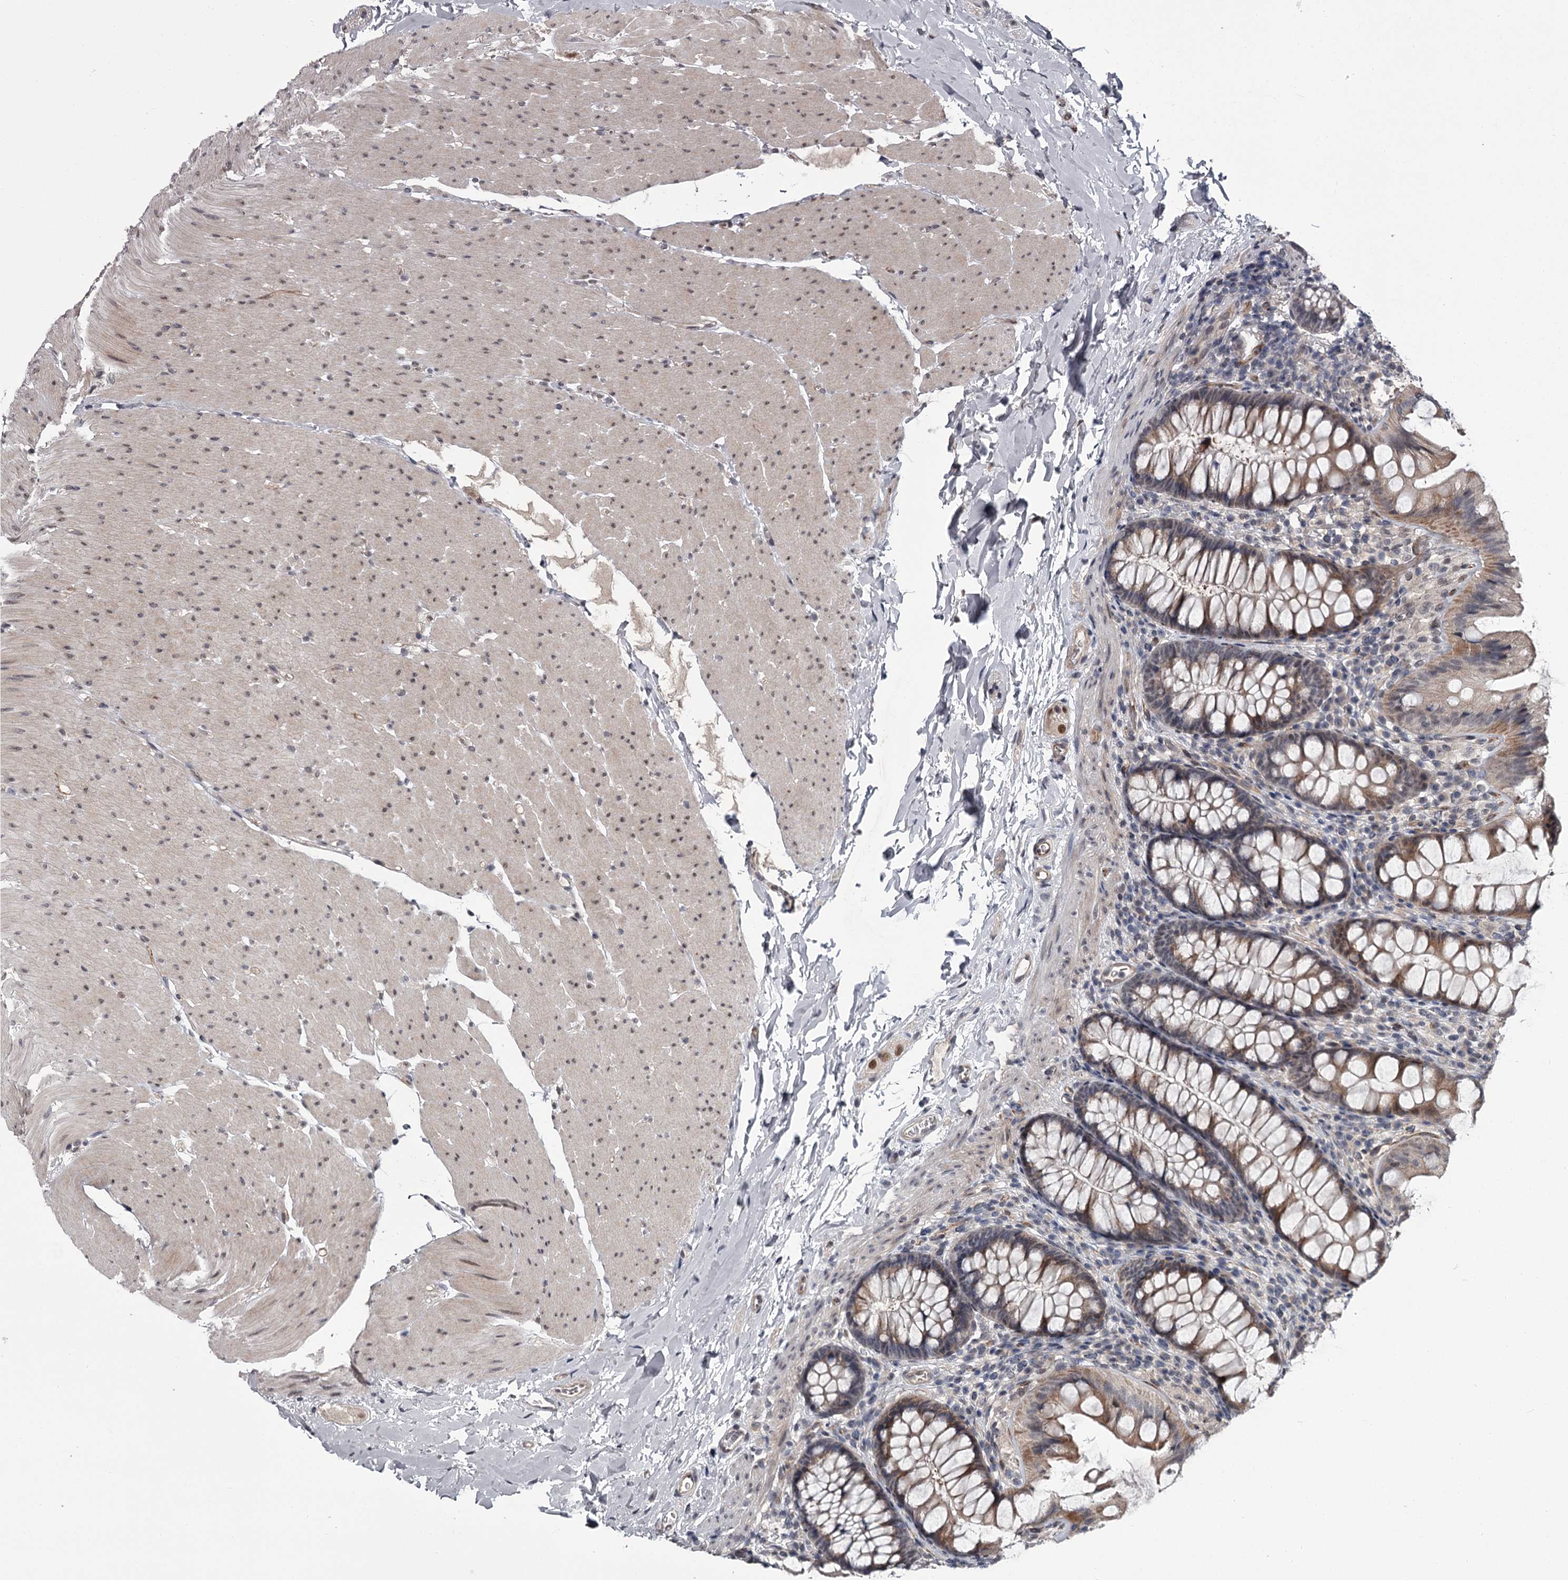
{"staining": {"intensity": "negative", "quantity": "none", "location": "none"}, "tissue": "colon", "cell_type": "Endothelial cells", "image_type": "normal", "snomed": [{"axis": "morphology", "description": "Normal tissue, NOS"}, {"axis": "topography", "description": "Colon"}], "caption": "DAB immunohistochemical staining of benign human colon exhibits no significant expression in endothelial cells.", "gene": "PRPF40B", "patient": {"sex": "female", "age": 62}}